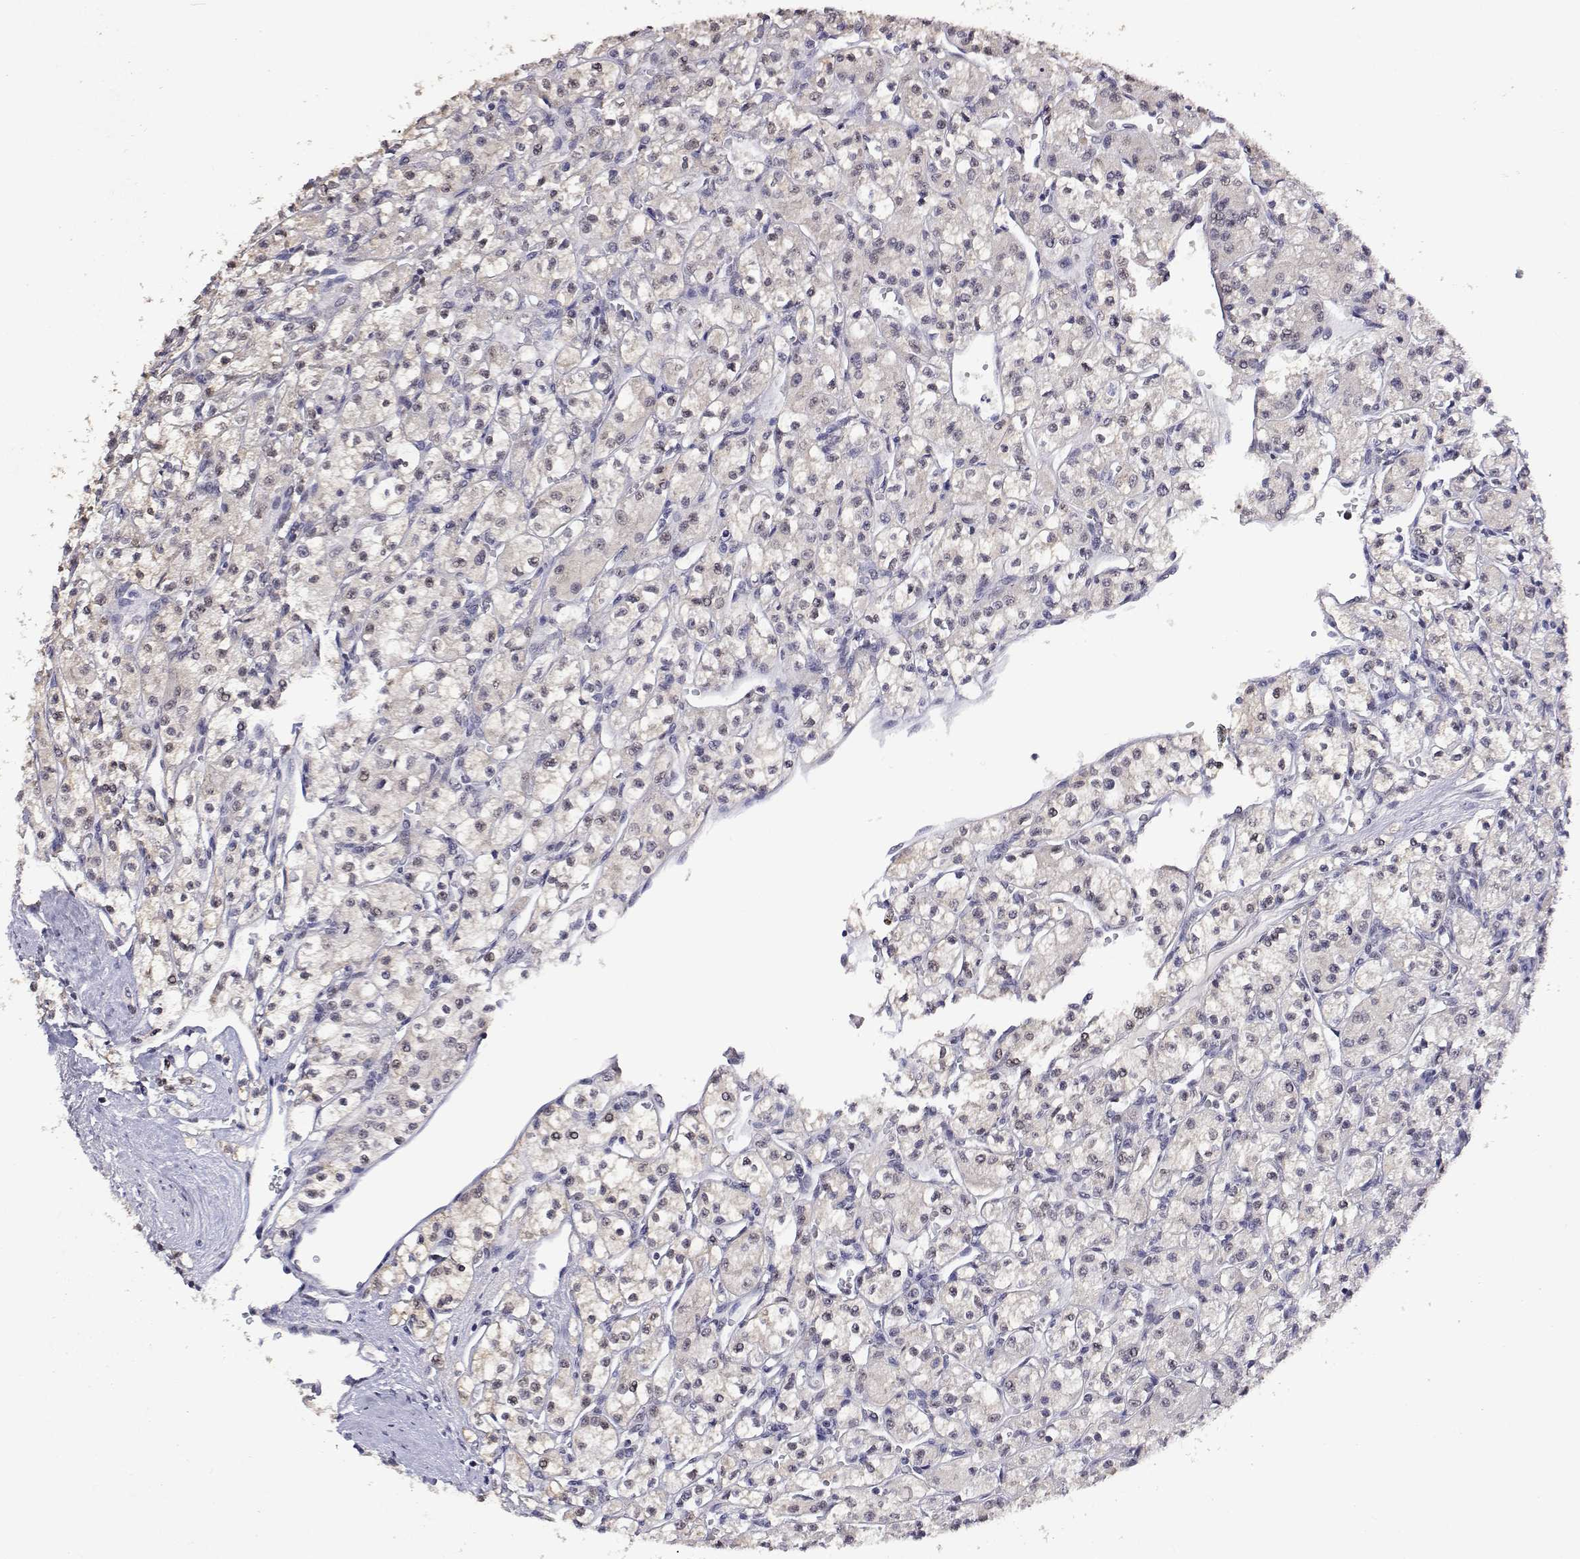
{"staining": {"intensity": "negative", "quantity": "none", "location": "none"}, "tissue": "renal cancer", "cell_type": "Tumor cells", "image_type": "cancer", "snomed": [{"axis": "morphology", "description": "Adenocarcinoma, NOS"}, {"axis": "topography", "description": "Kidney"}], "caption": "Immunohistochemistry histopathology image of neoplastic tissue: human renal cancer stained with DAB (3,3'-diaminobenzidine) demonstrates no significant protein staining in tumor cells.", "gene": "HNRNPA0", "patient": {"sex": "female", "age": 70}}